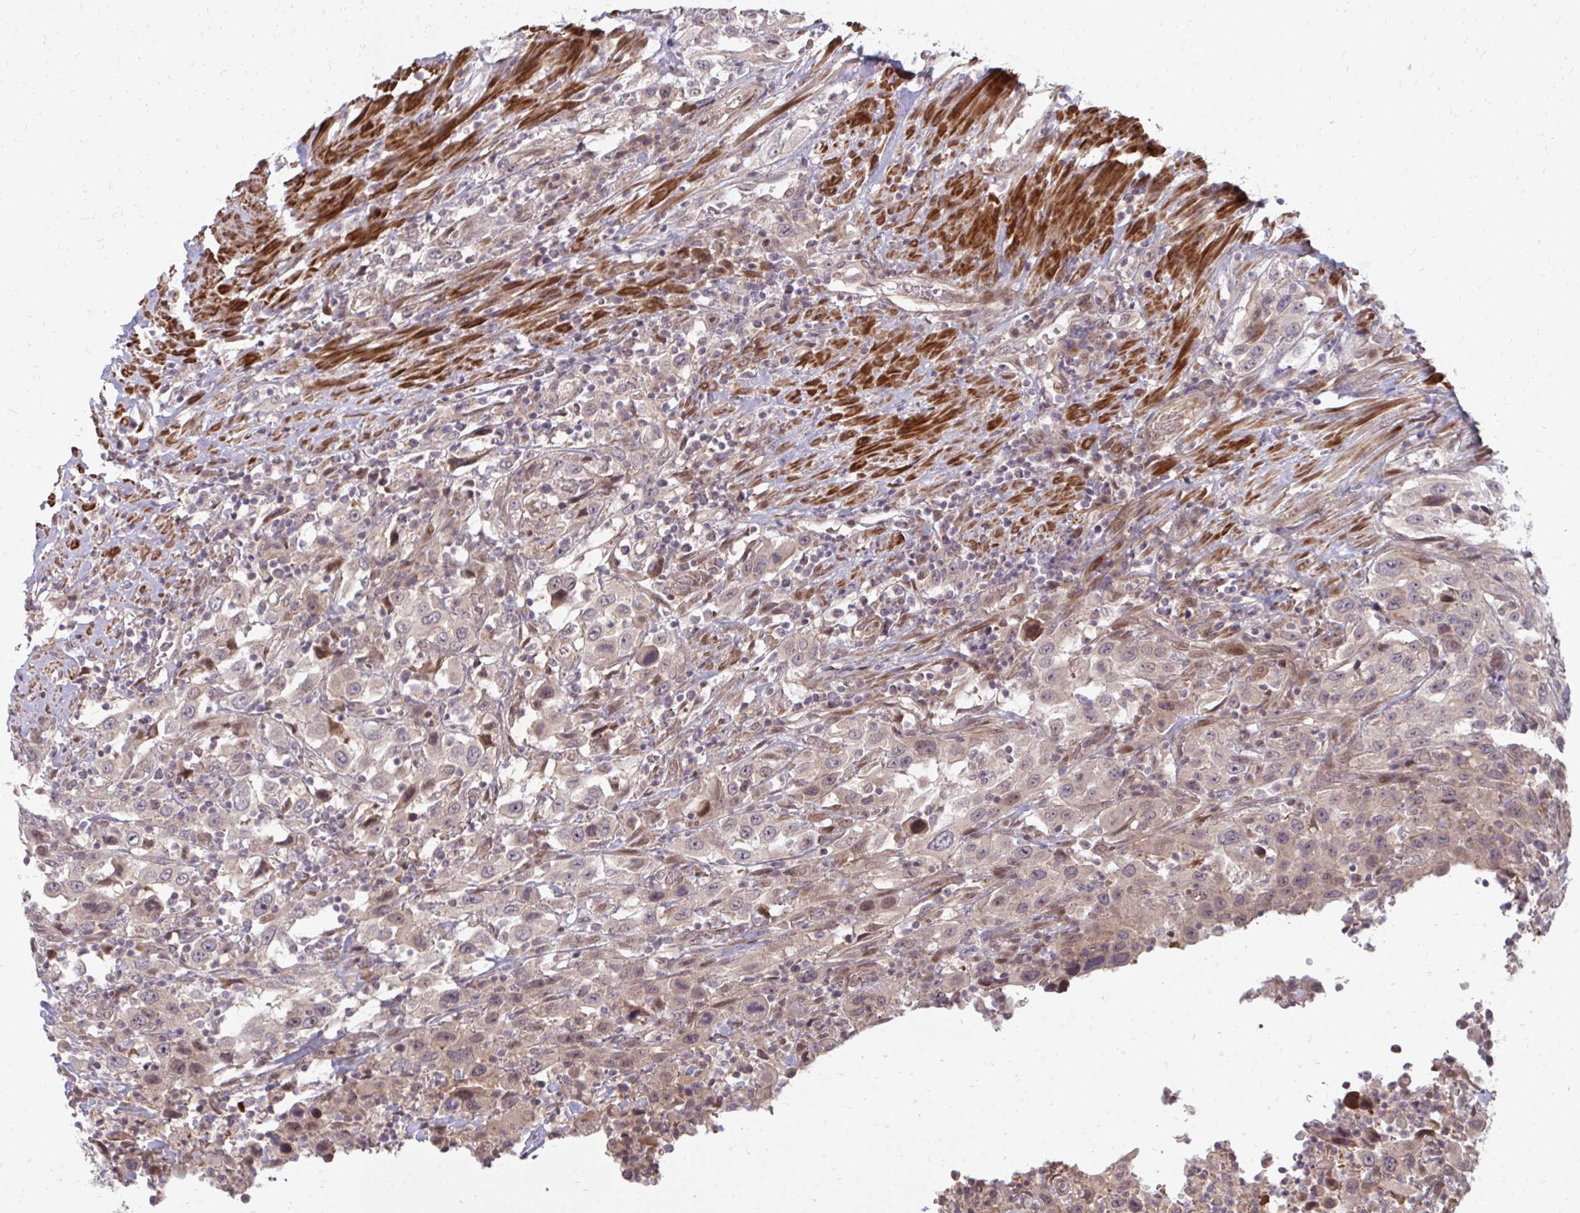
{"staining": {"intensity": "weak", "quantity": "25%-75%", "location": "cytoplasmic/membranous,nuclear"}, "tissue": "urothelial cancer", "cell_type": "Tumor cells", "image_type": "cancer", "snomed": [{"axis": "morphology", "description": "Urothelial carcinoma, High grade"}, {"axis": "topography", "description": "Urinary bladder"}], "caption": "Immunohistochemistry staining of high-grade urothelial carcinoma, which exhibits low levels of weak cytoplasmic/membranous and nuclear positivity in approximately 25%-75% of tumor cells indicating weak cytoplasmic/membranous and nuclear protein staining. The staining was performed using DAB (brown) for protein detection and nuclei were counterstained in hematoxylin (blue).", "gene": "ZNF285", "patient": {"sex": "male", "age": 61}}